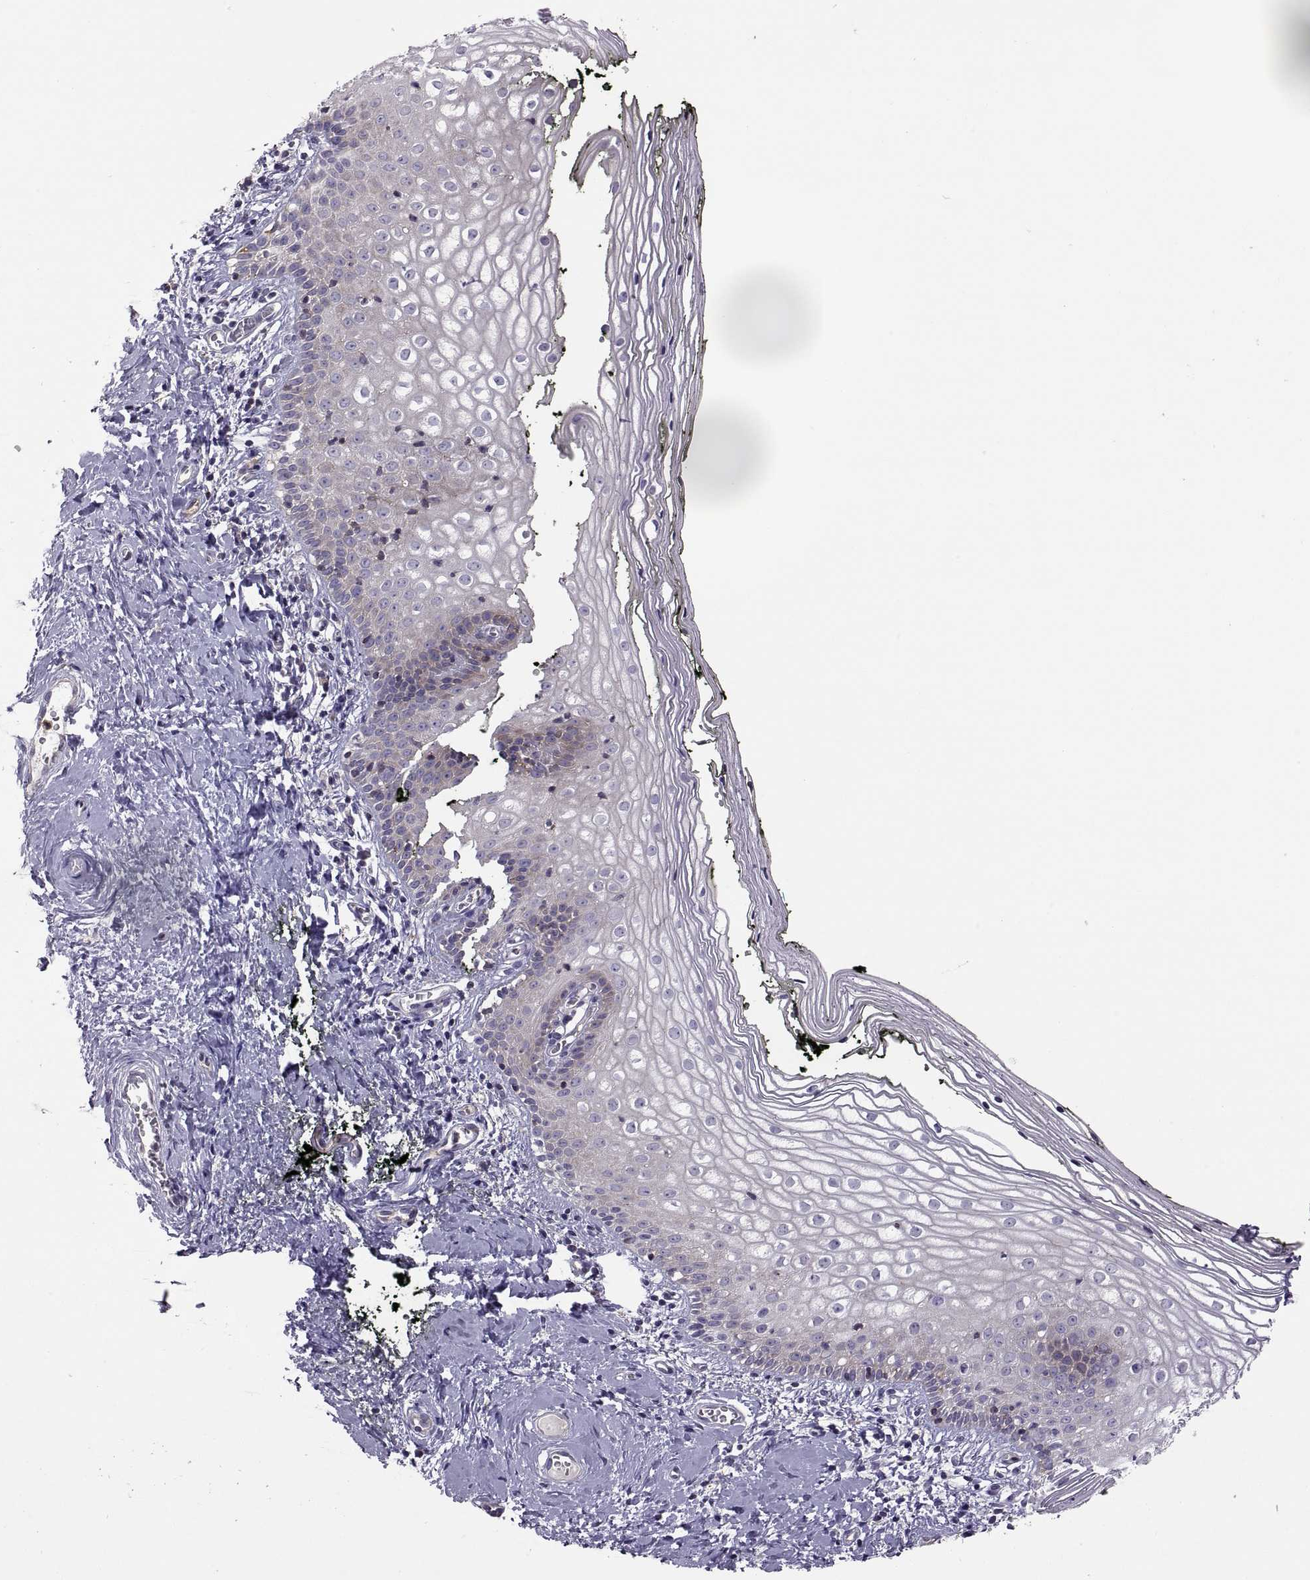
{"staining": {"intensity": "weak", "quantity": "<25%", "location": "cytoplasmic/membranous"}, "tissue": "vagina", "cell_type": "Squamous epithelial cells", "image_type": "normal", "snomed": [{"axis": "morphology", "description": "Normal tissue, NOS"}, {"axis": "topography", "description": "Vagina"}], "caption": "This is an immunohistochemistry photomicrograph of normal vagina. There is no positivity in squamous epithelial cells.", "gene": "SPATA32", "patient": {"sex": "female", "age": 47}}